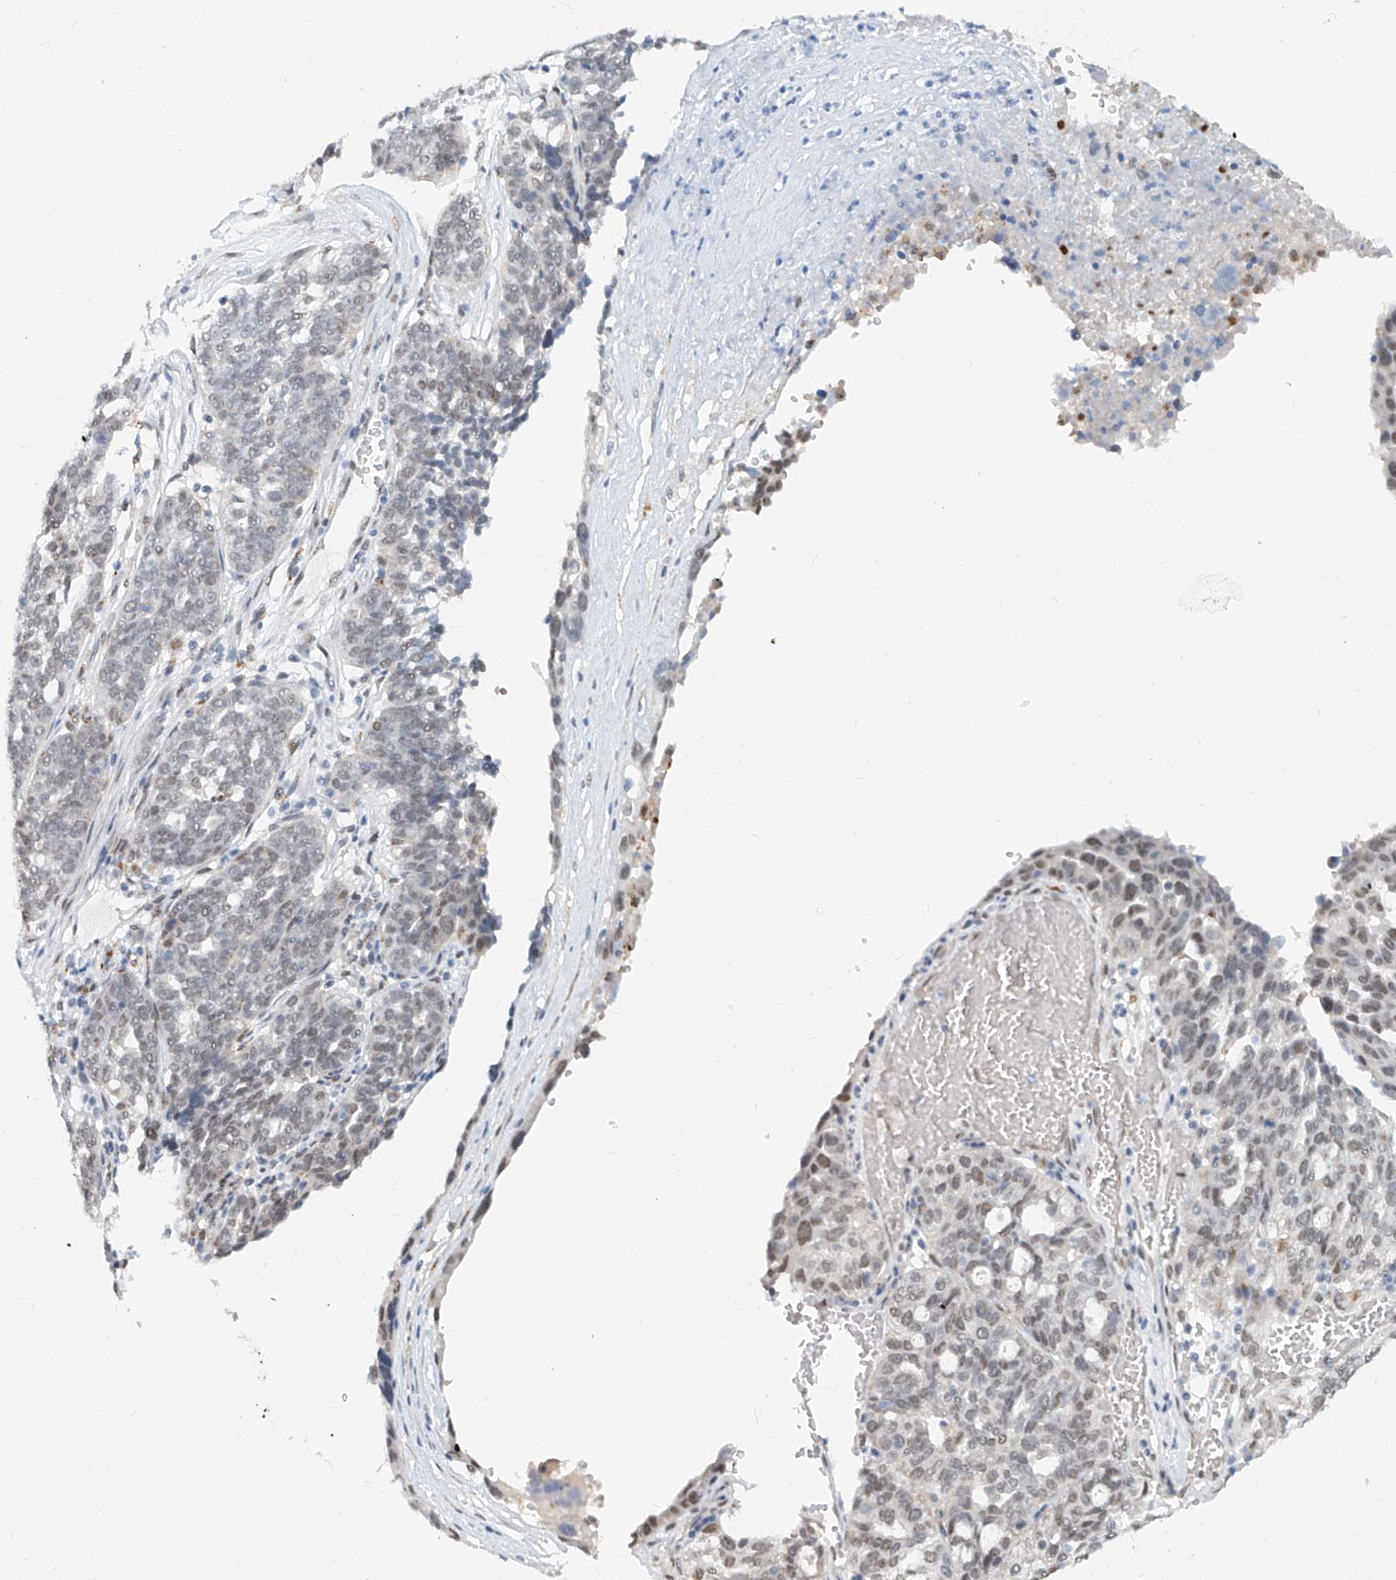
{"staining": {"intensity": "weak", "quantity": "25%-75%", "location": "nuclear"}, "tissue": "ovarian cancer", "cell_type": "Tumor cells", "image_type": "cancer", "snomed": [{"axis": "morphology", "description": "Cystadenocarcinoma, serous, NOS"}, {"axis": "topography", "description": "Ovary"}], "caption": "Weak nuclear staining is appreciated in about 25%-75% of tumor cells in ovarian serous cystadenocarcinoma. Nuclei are stained in blue.", "gene": "SASH1", "patient": {"sex": "female", "age": 59}}